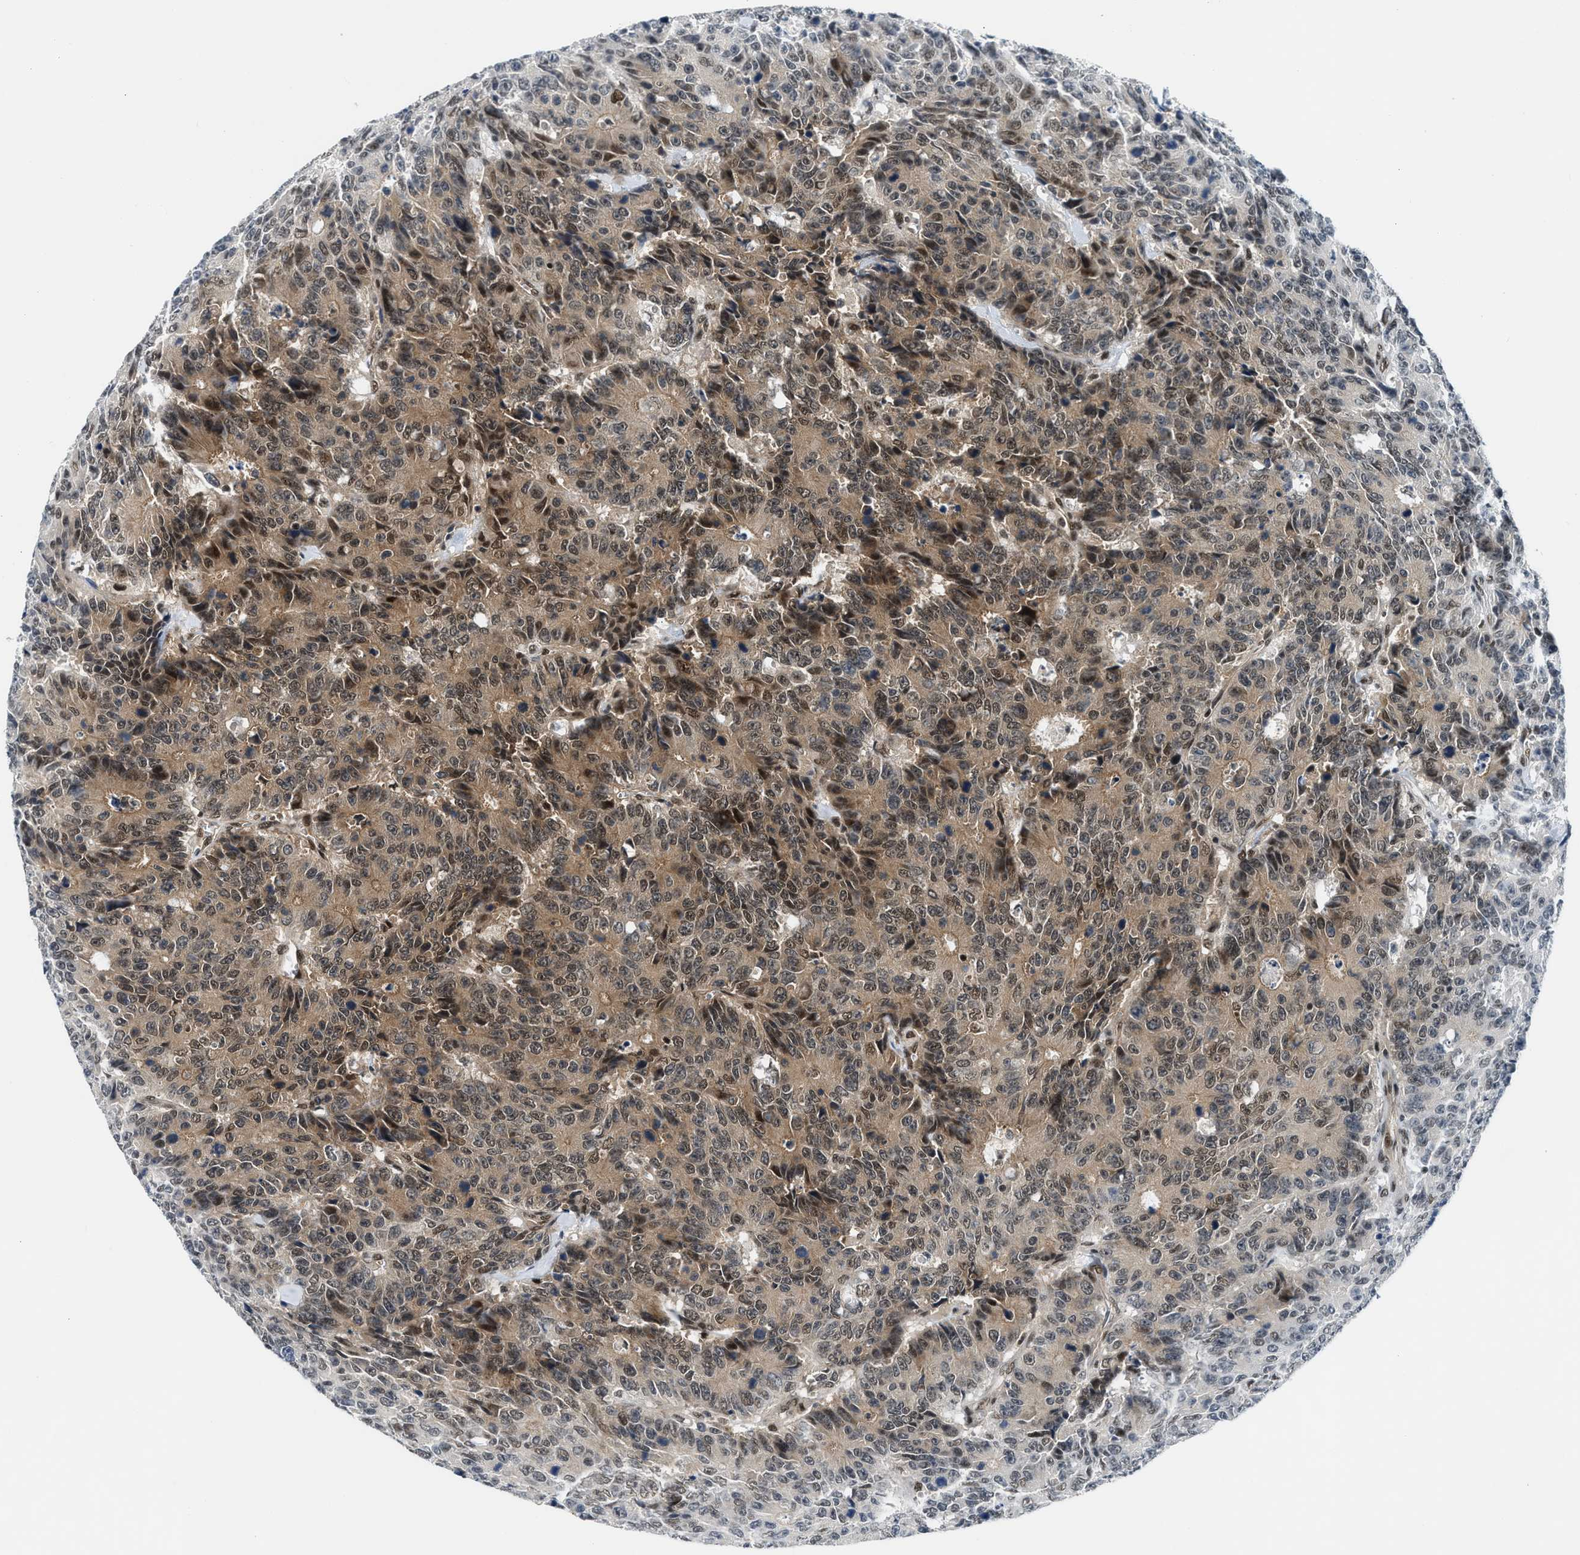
{"staining": {"intensity": "moderate", "quantity": ">75%", "location": "cytoplasmic/membranous,nuclear"}, "tissue": "colorectal cancer", "cell_type": "Tumor cells", "image_type": "cancer", "snomed": [{"axis": "morphology", "description": "Adenocarcinoma, NOS"}, {"axis": "topography", "description": "Colon"}], "caption": "A histopathology image of colorectal adenocarcinoma stained for a protein displays moderate cytoplasmic/membranous and nuclear brown staining in tumor cells.", "gene": "NCOA1", "patient": {"sex": "female", "age": 86}}